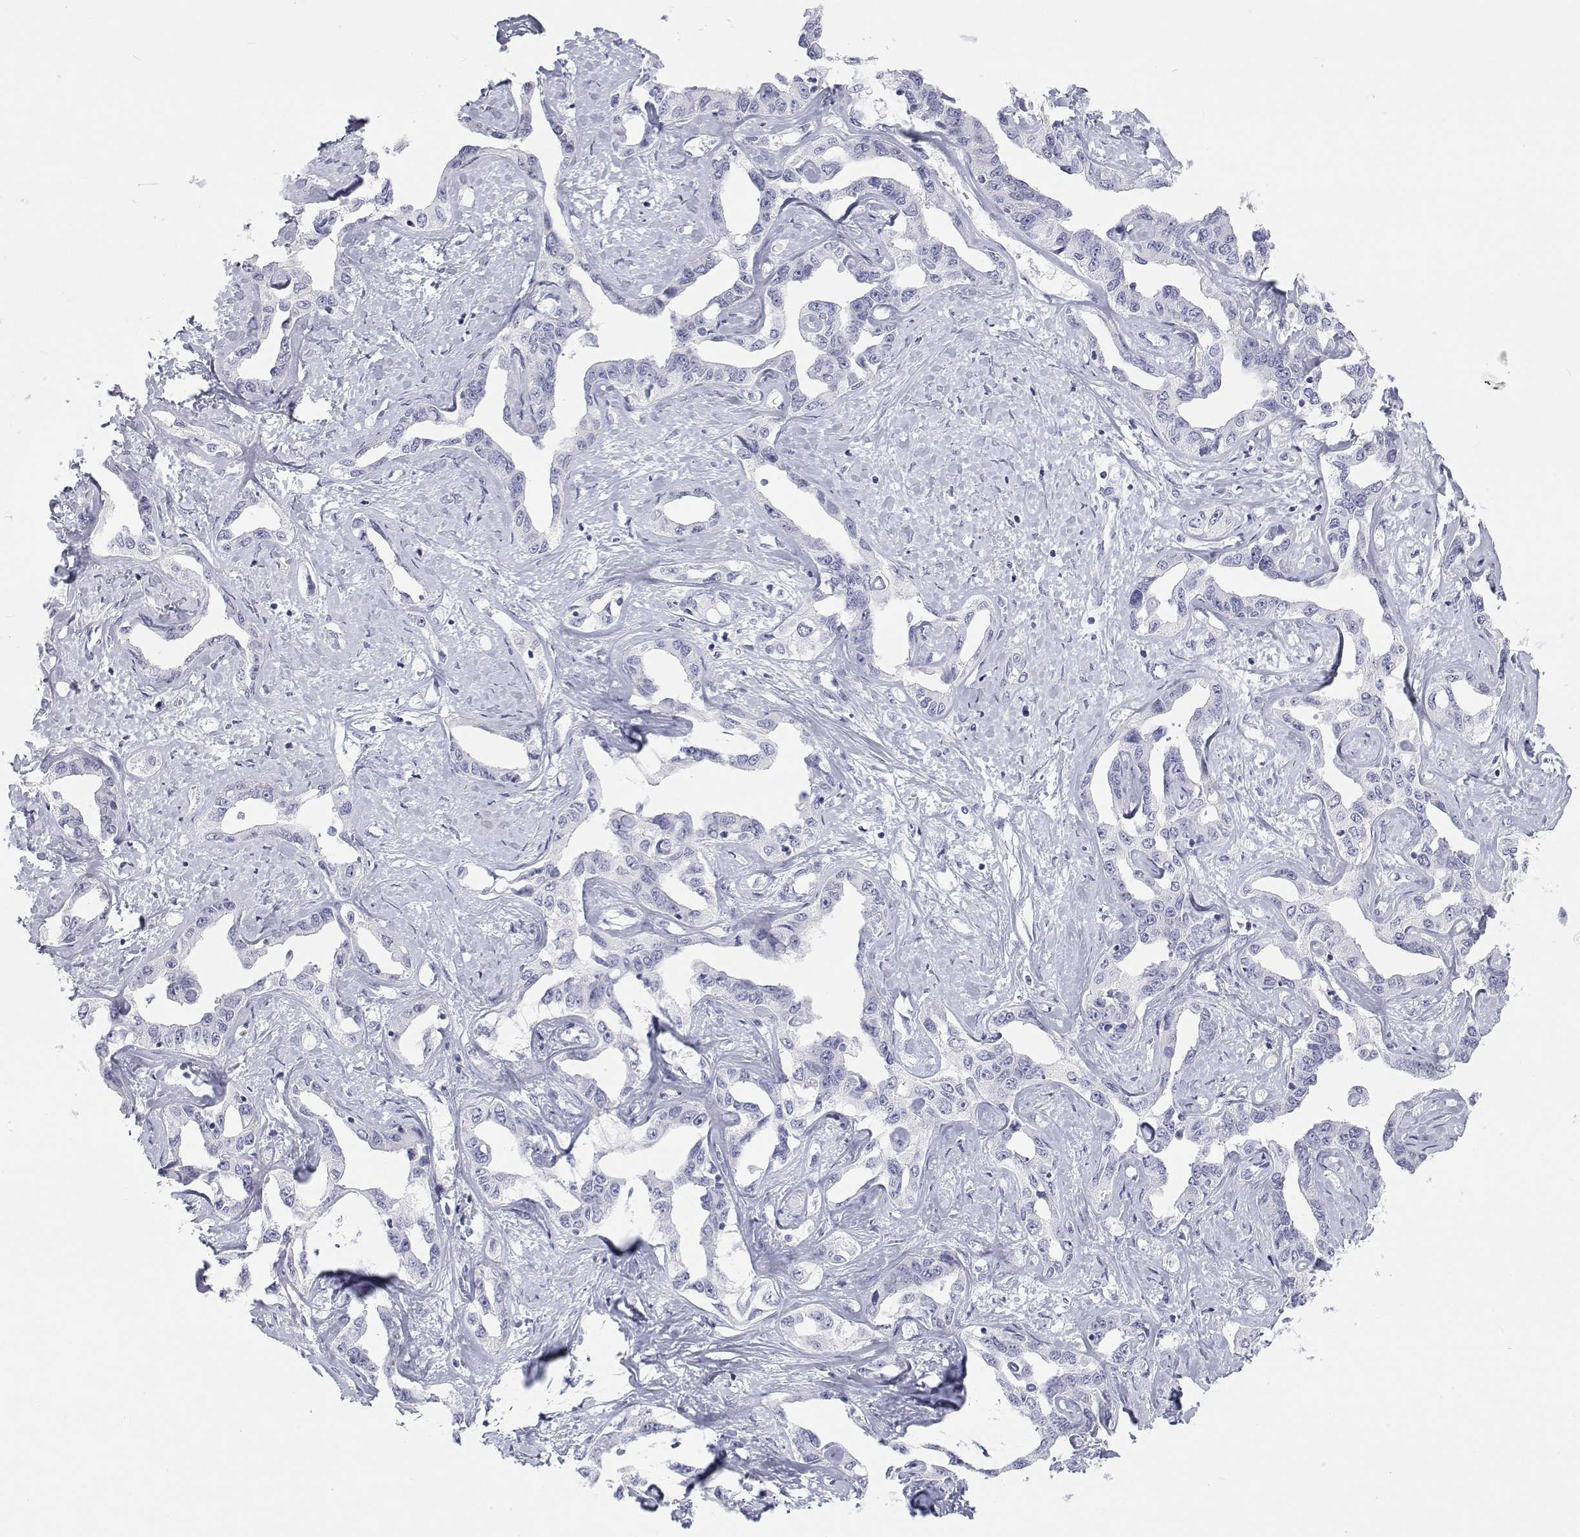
{"staining": {"intensity": "negative", "quantity": "none", "location": "none"}, "tissue": "liver cancer", "cell_type": "Tumor cells", "image_type": "cancer", "snomed": [{"axis": "morphology", "description": "Cholangiocarcinoma"}, {"axis": "topography", "description": "Liver"}], "caption": "High power microscopy image of an immunohistochemistry (IHC) micrograph of liver cholangiocarcinoma, revealing no significant staining in tumor cells. The staining is performed using DAB (3,3'-diaminobenzidine) brown chromogen with nuclei counter-stained in using hematoxylin.", "gene": "TTN", "patient": {"sex": "male", "age": 59}}